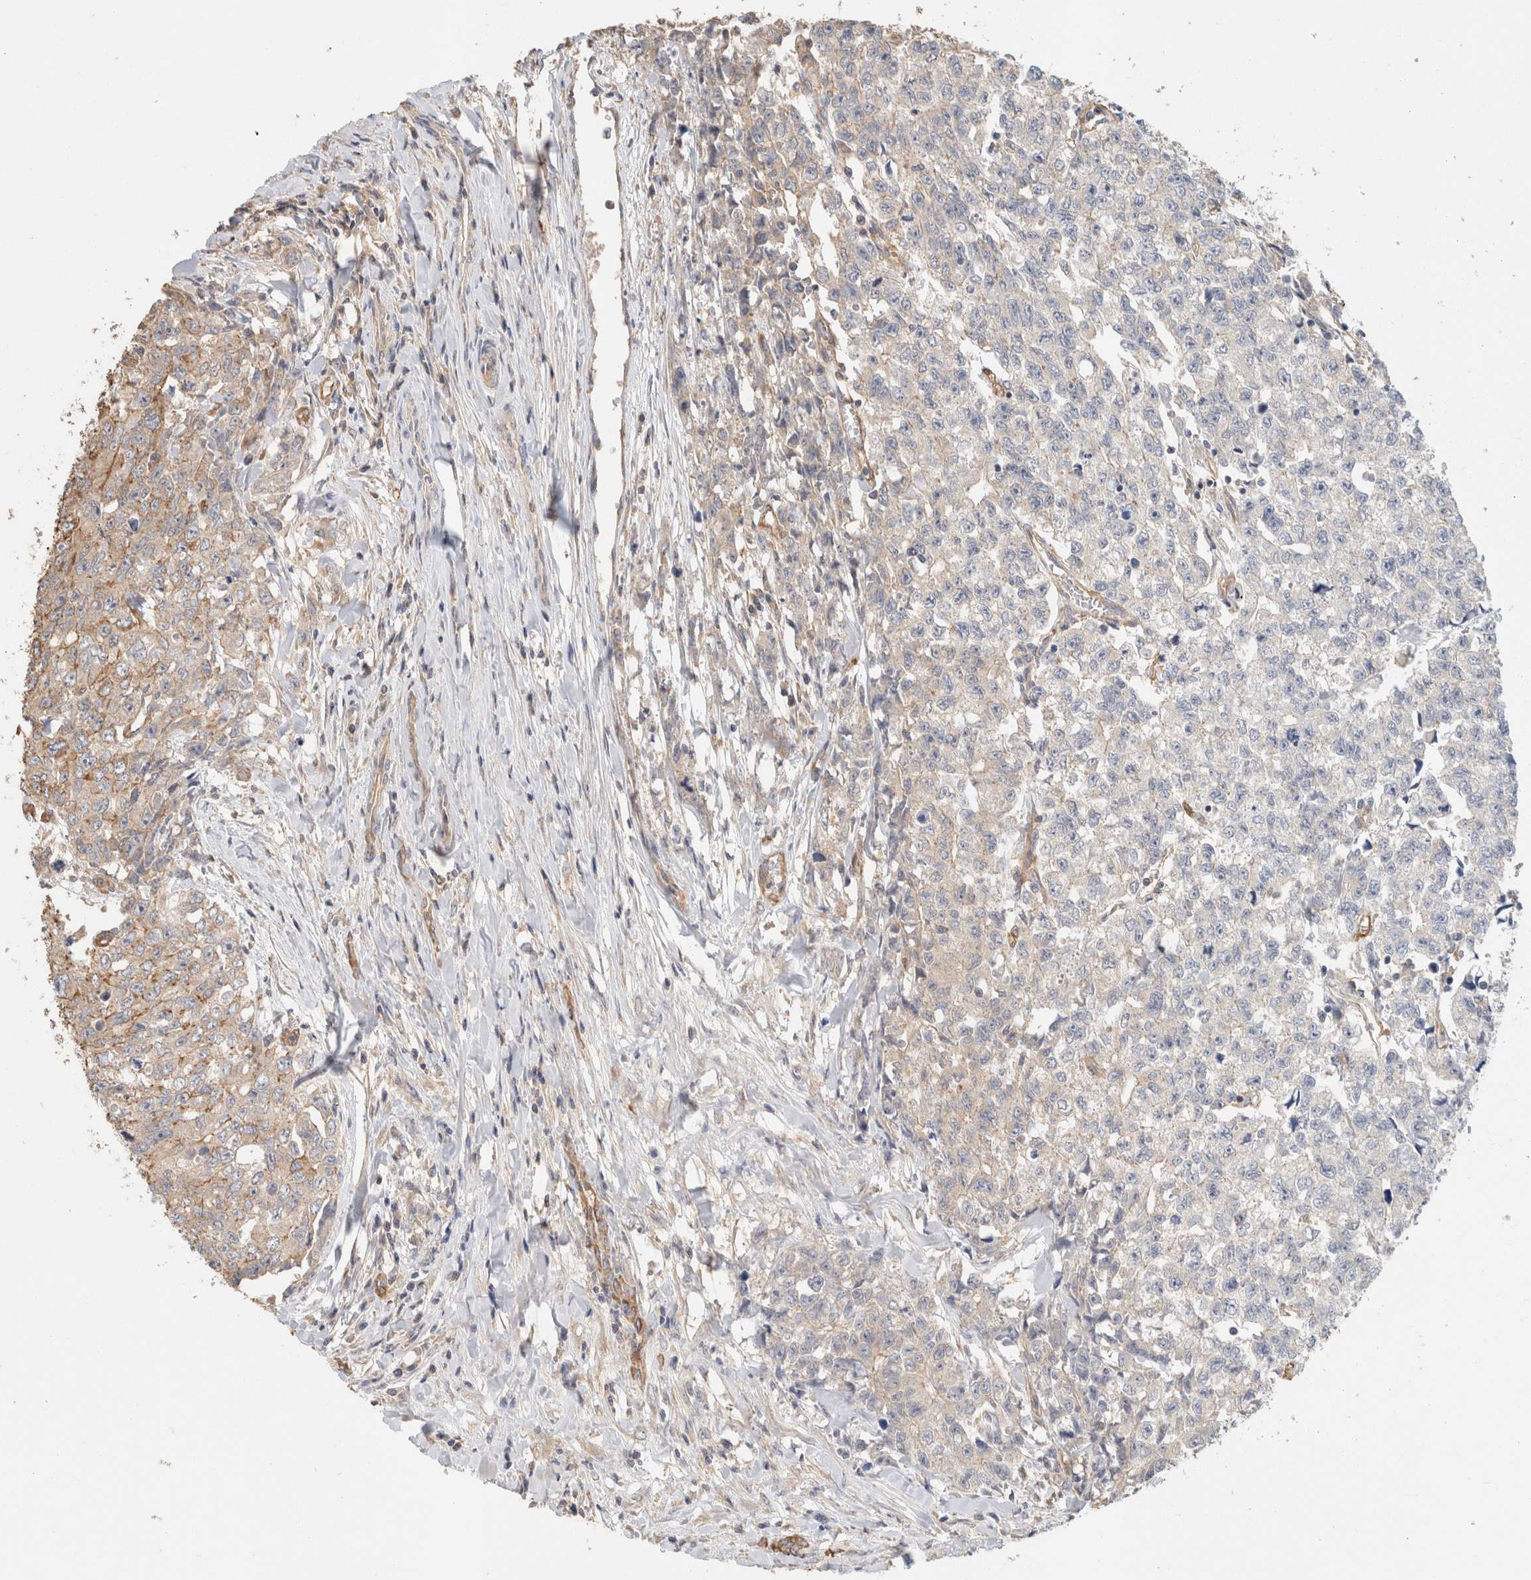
{"staining": {"intensity": "weak", "quantity": "<25%", "location": "cytoplasmic/membranous"}, "tissue": "testis cancer", "cell_type": "Tumor cells", "image_type": "cancer", "snomed": [{"axis": "morphology", "description": "Carcinoma, Embryonal, NOS"}, {"axis": "topography", "description": "Testis"}], "caption": "DAB (3,3'-diaminobenzidine) immunohistochemical staining of human testis cancer (embryonal carcinoma) shows no significant positivity in tumor cells.", "gene": "CFAP418", "patient": {"sex": "male", "age": 28}}